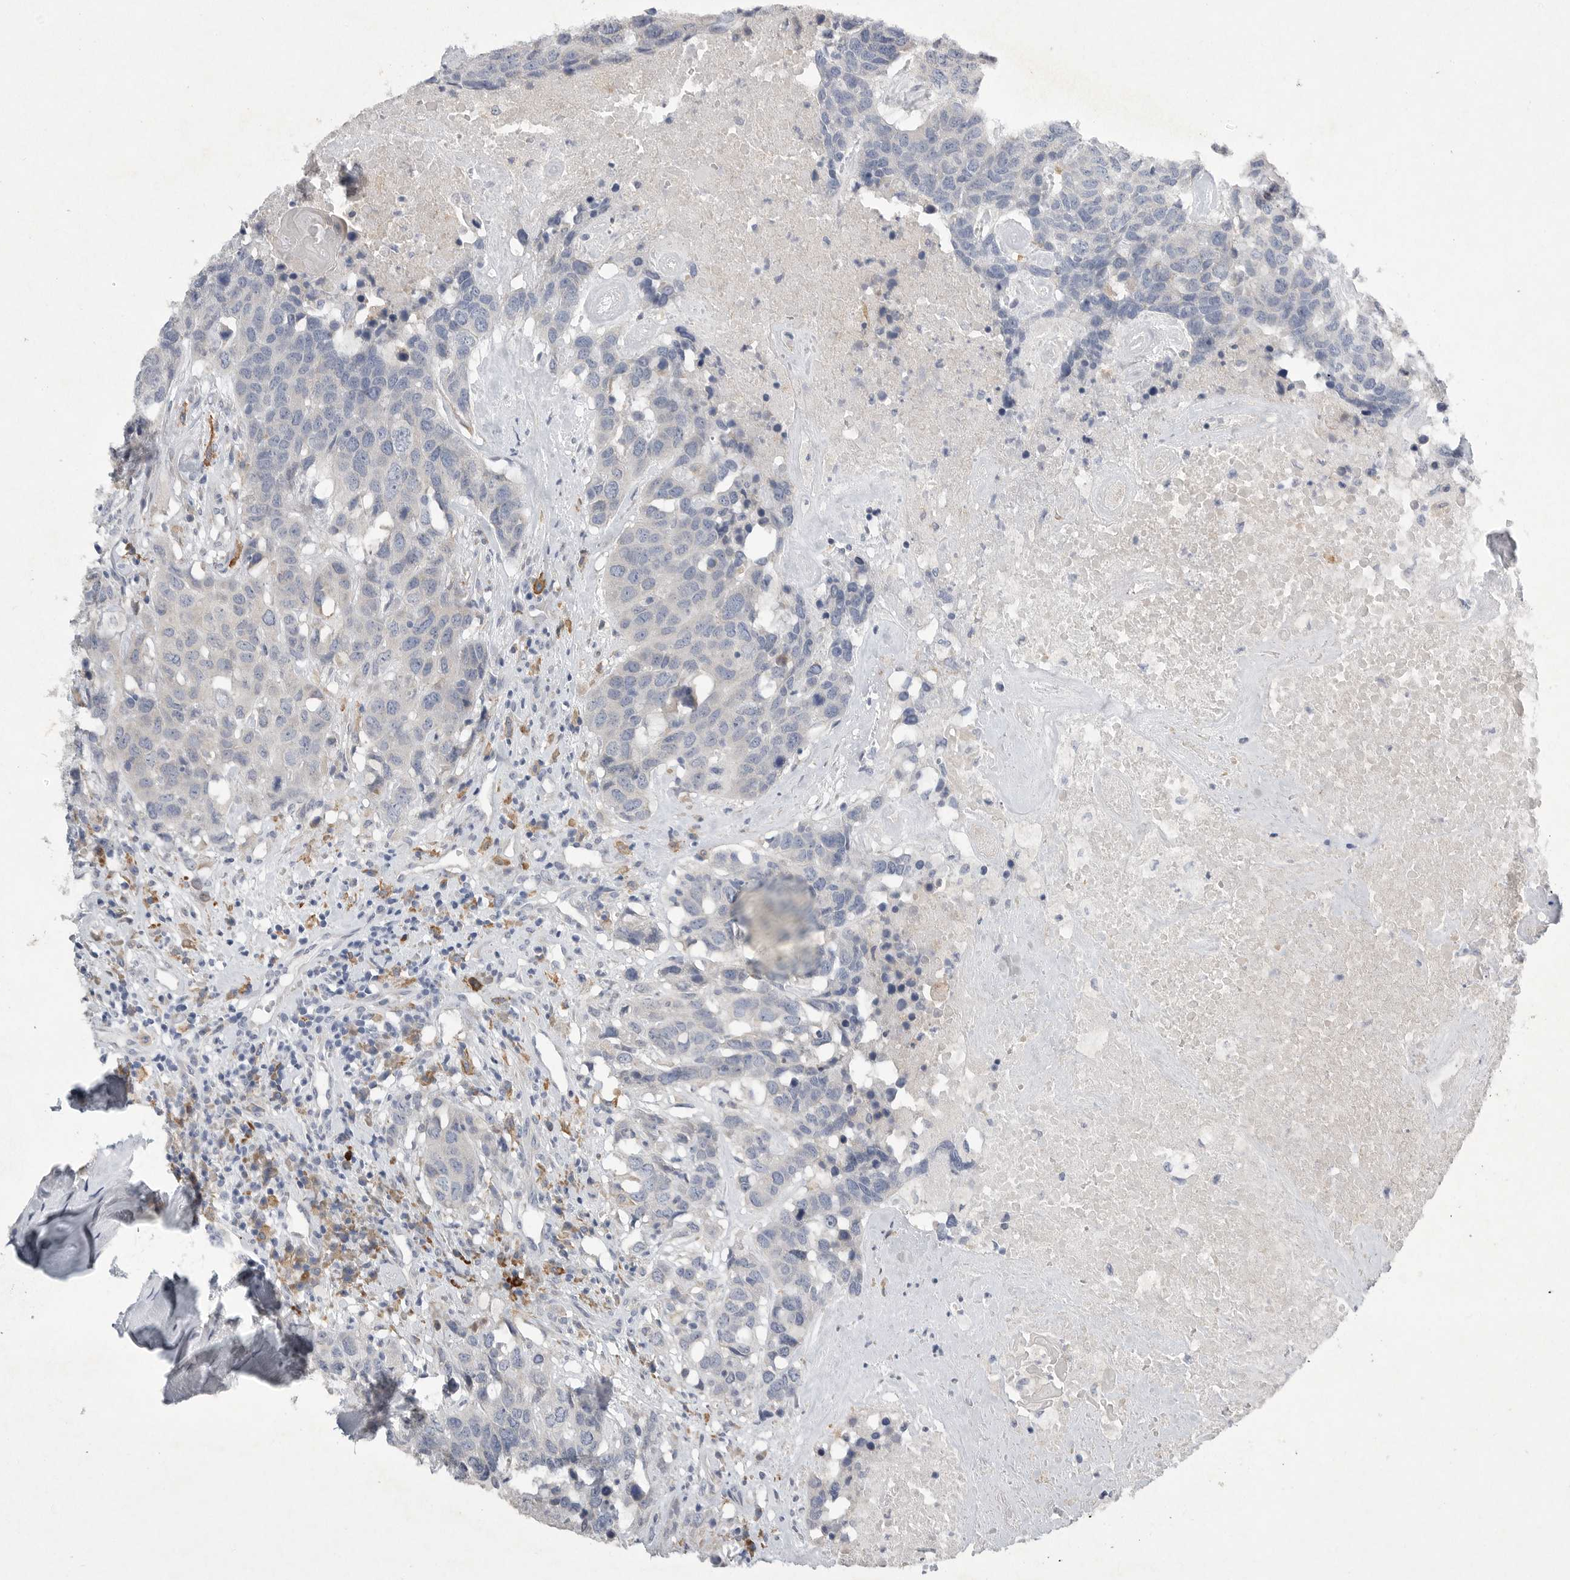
{"staining": {"intensity": "negative", "quantity": "none", "location": "none"}, "tissue": "head and neck cancer", "cell_type": "Tumor cells", "image_type": "cancer", "snomed": [{"axis": "morphology", "description": "Squamous cell carcinoma, NOS"}, {"axis": "topography", "description": "Head-Neck"}], "caption": "There is no significant positivity in tumor cells of squamous cell carcinoma (head and neck).", "gene": "EDEM3", "patient": {"sex": "male", "age": 66}}